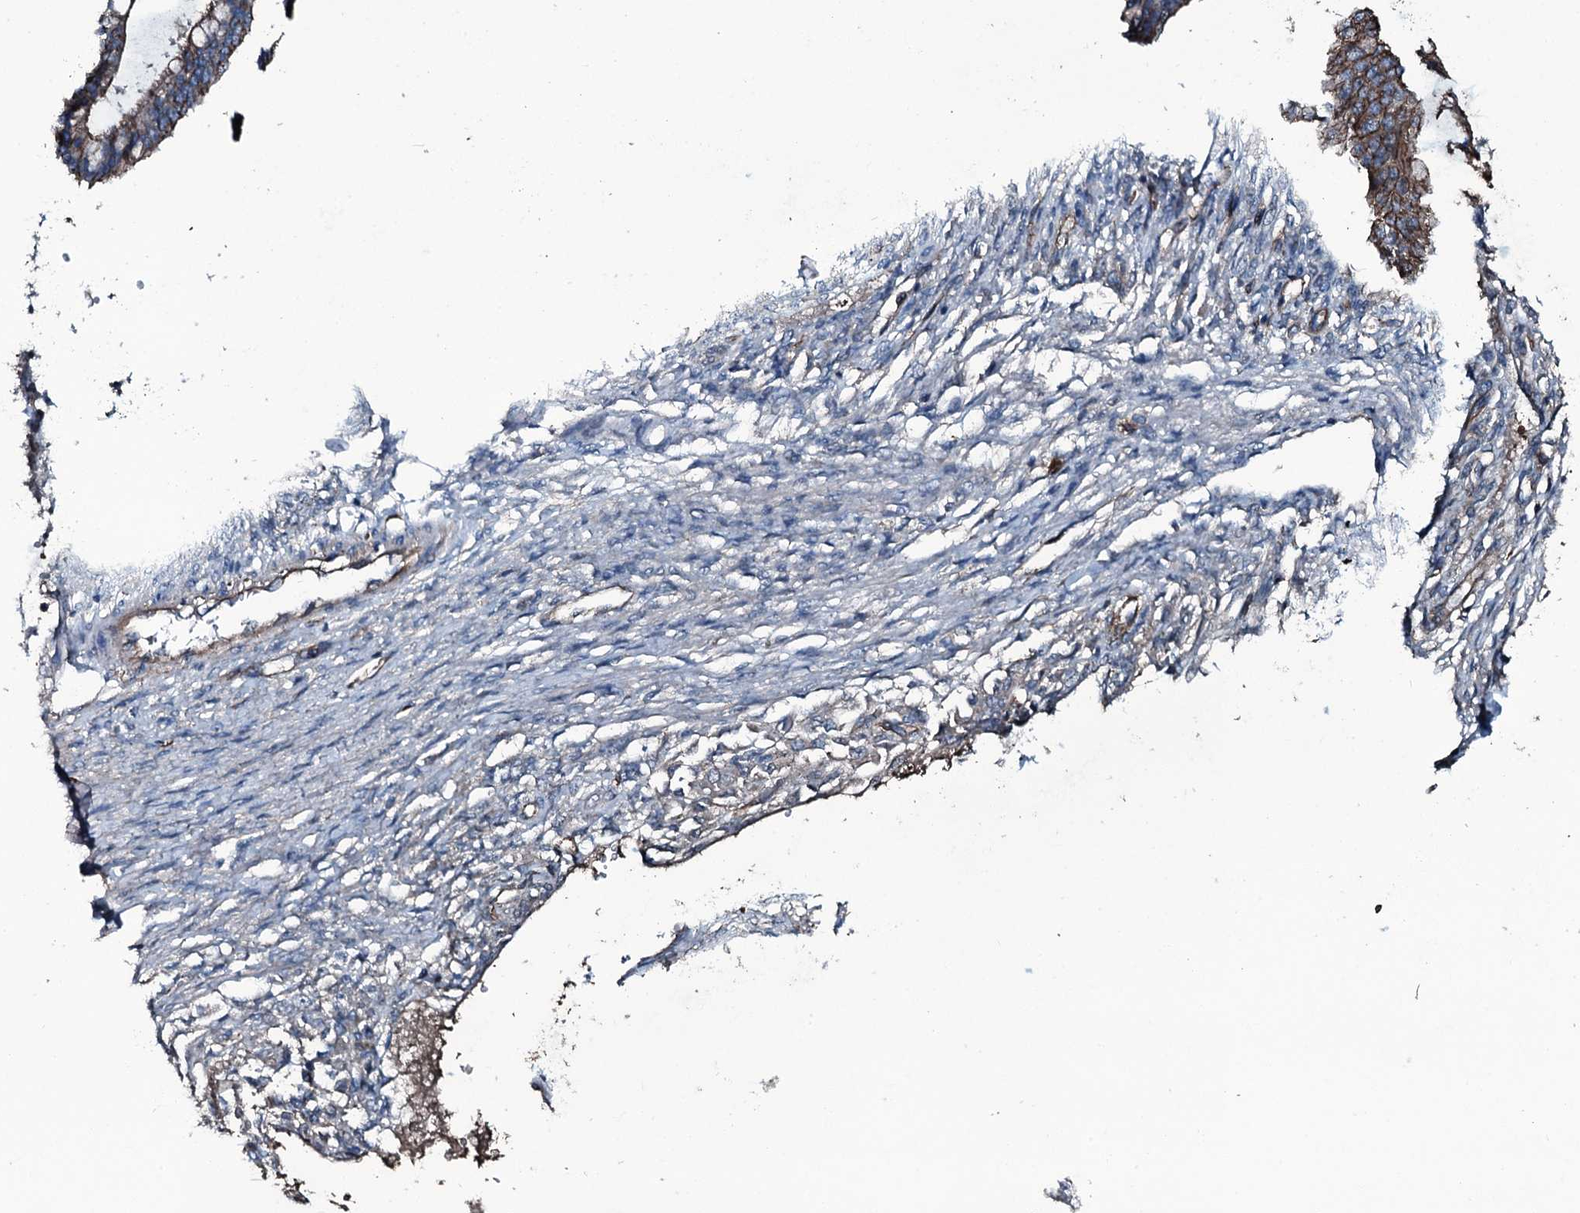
{"staining": {"intensity": "moderate", "quantity": "25%-75%", "location": "cytoplasmic/membranous"}, "tissue": "ovarian cancer", "cell_type": "Tumor cells", "image_type": "cancer", "snomed": [{"axis": "morphology", "description": "Cystadenocarcinoma, mucinous, NOS"}, {"axis": "topography", "description": "Ovary"}], "caption": "Tumor cells exhibit moderate cytoplasmic/membranous staining in approximately 25%-75% of cells in ovarian cancer (mucinous cystadenocarcinoma).", "gene": "SLC25A38", "patient": {"sex": "female", "age": 73}}